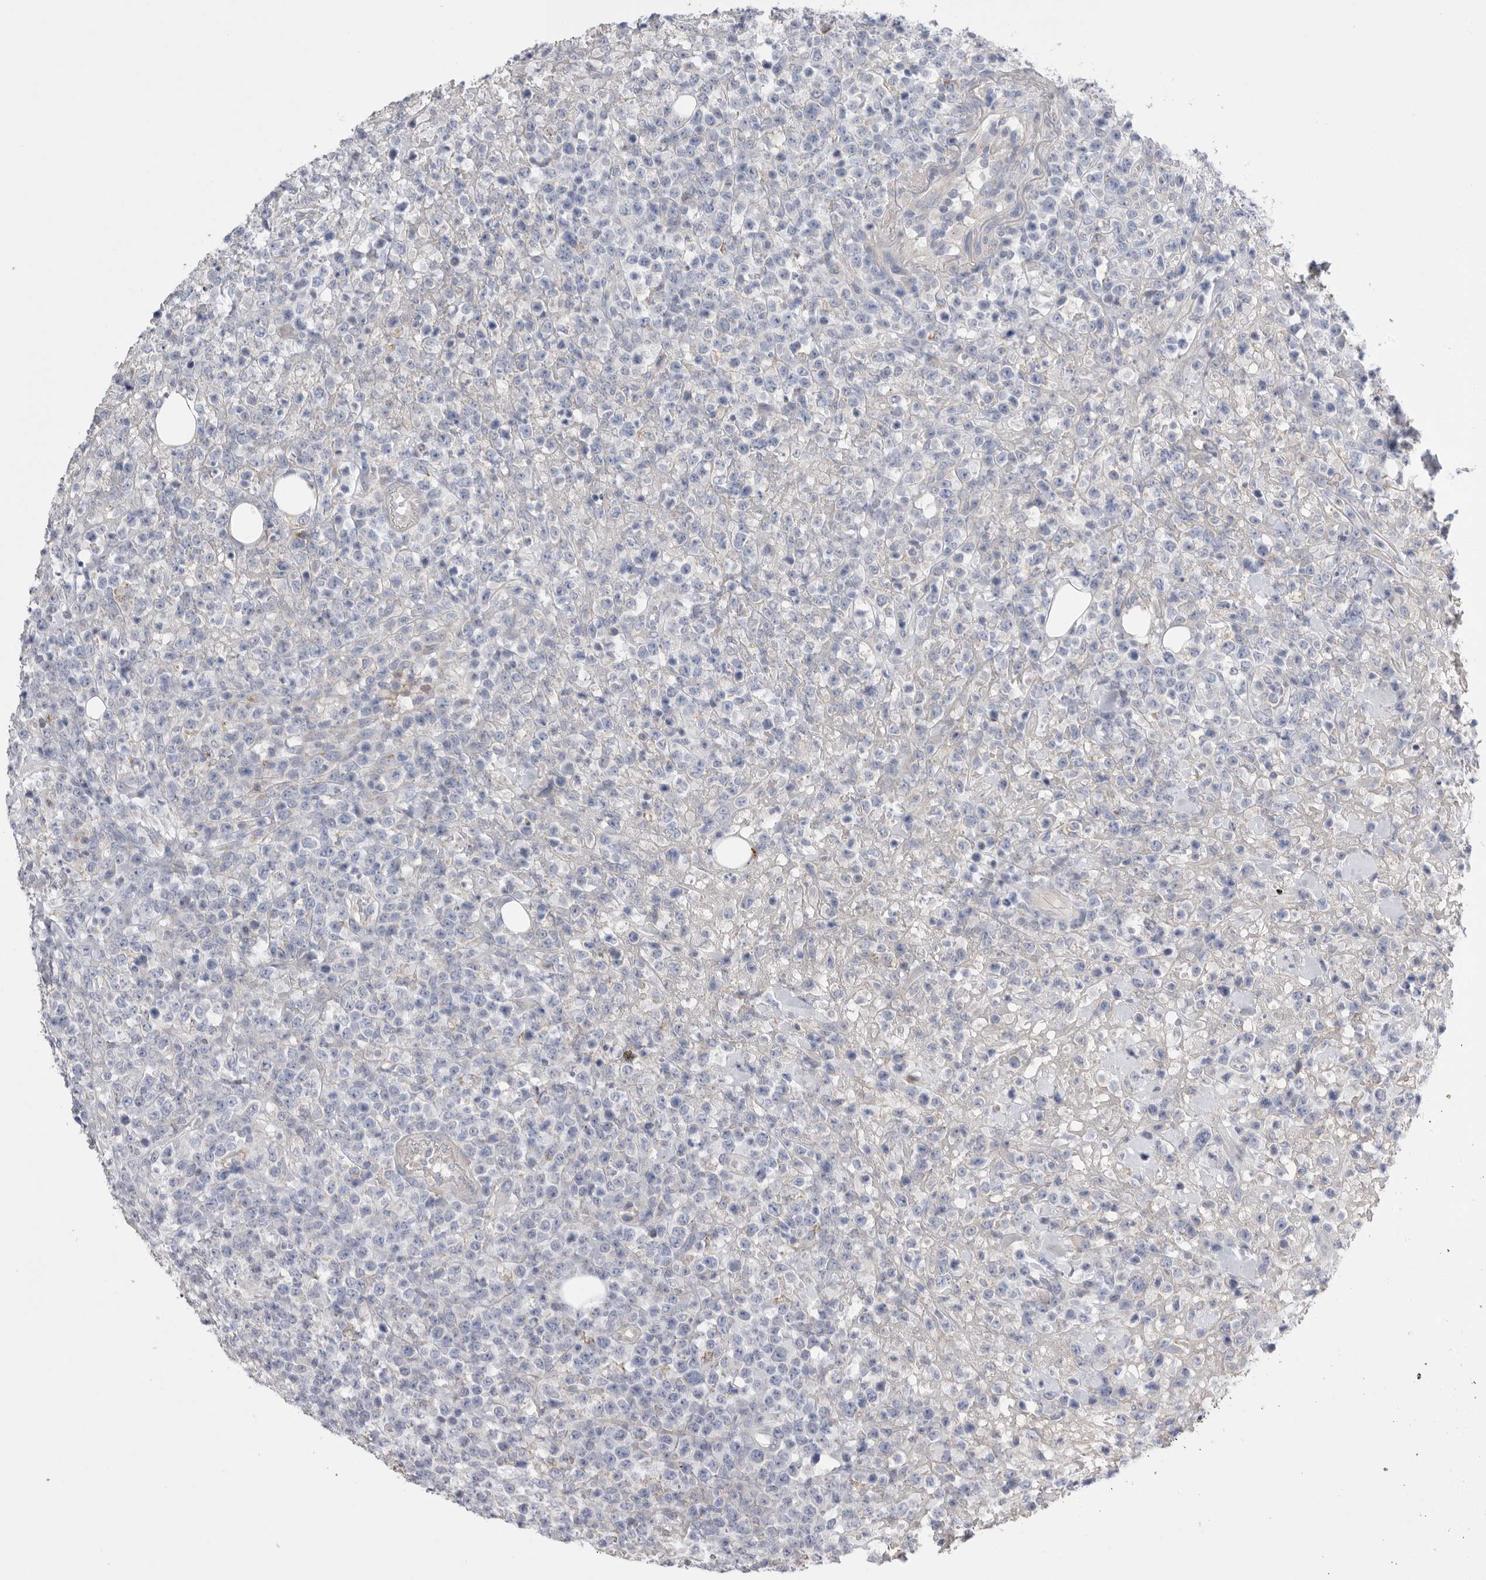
{"staining": {"intensity": "negative", "quantity": "none", "location": "none"}, "tissue": "lymphoma", "cell_type": "Tumor cells", "image_type": "cancer", "snomed": [{"axis": "morphology", "description": "Malignant lymphoma, non-Hodgkin's type, High grade"}, {"axis": "topography", "description": "Colon"}], "caption": "Lymphoma was stained to show a protein in brown. There is no significant staining in tumor cells.", "gene": "CCDC126", "patient": {"sex": "female", "age": 53}}